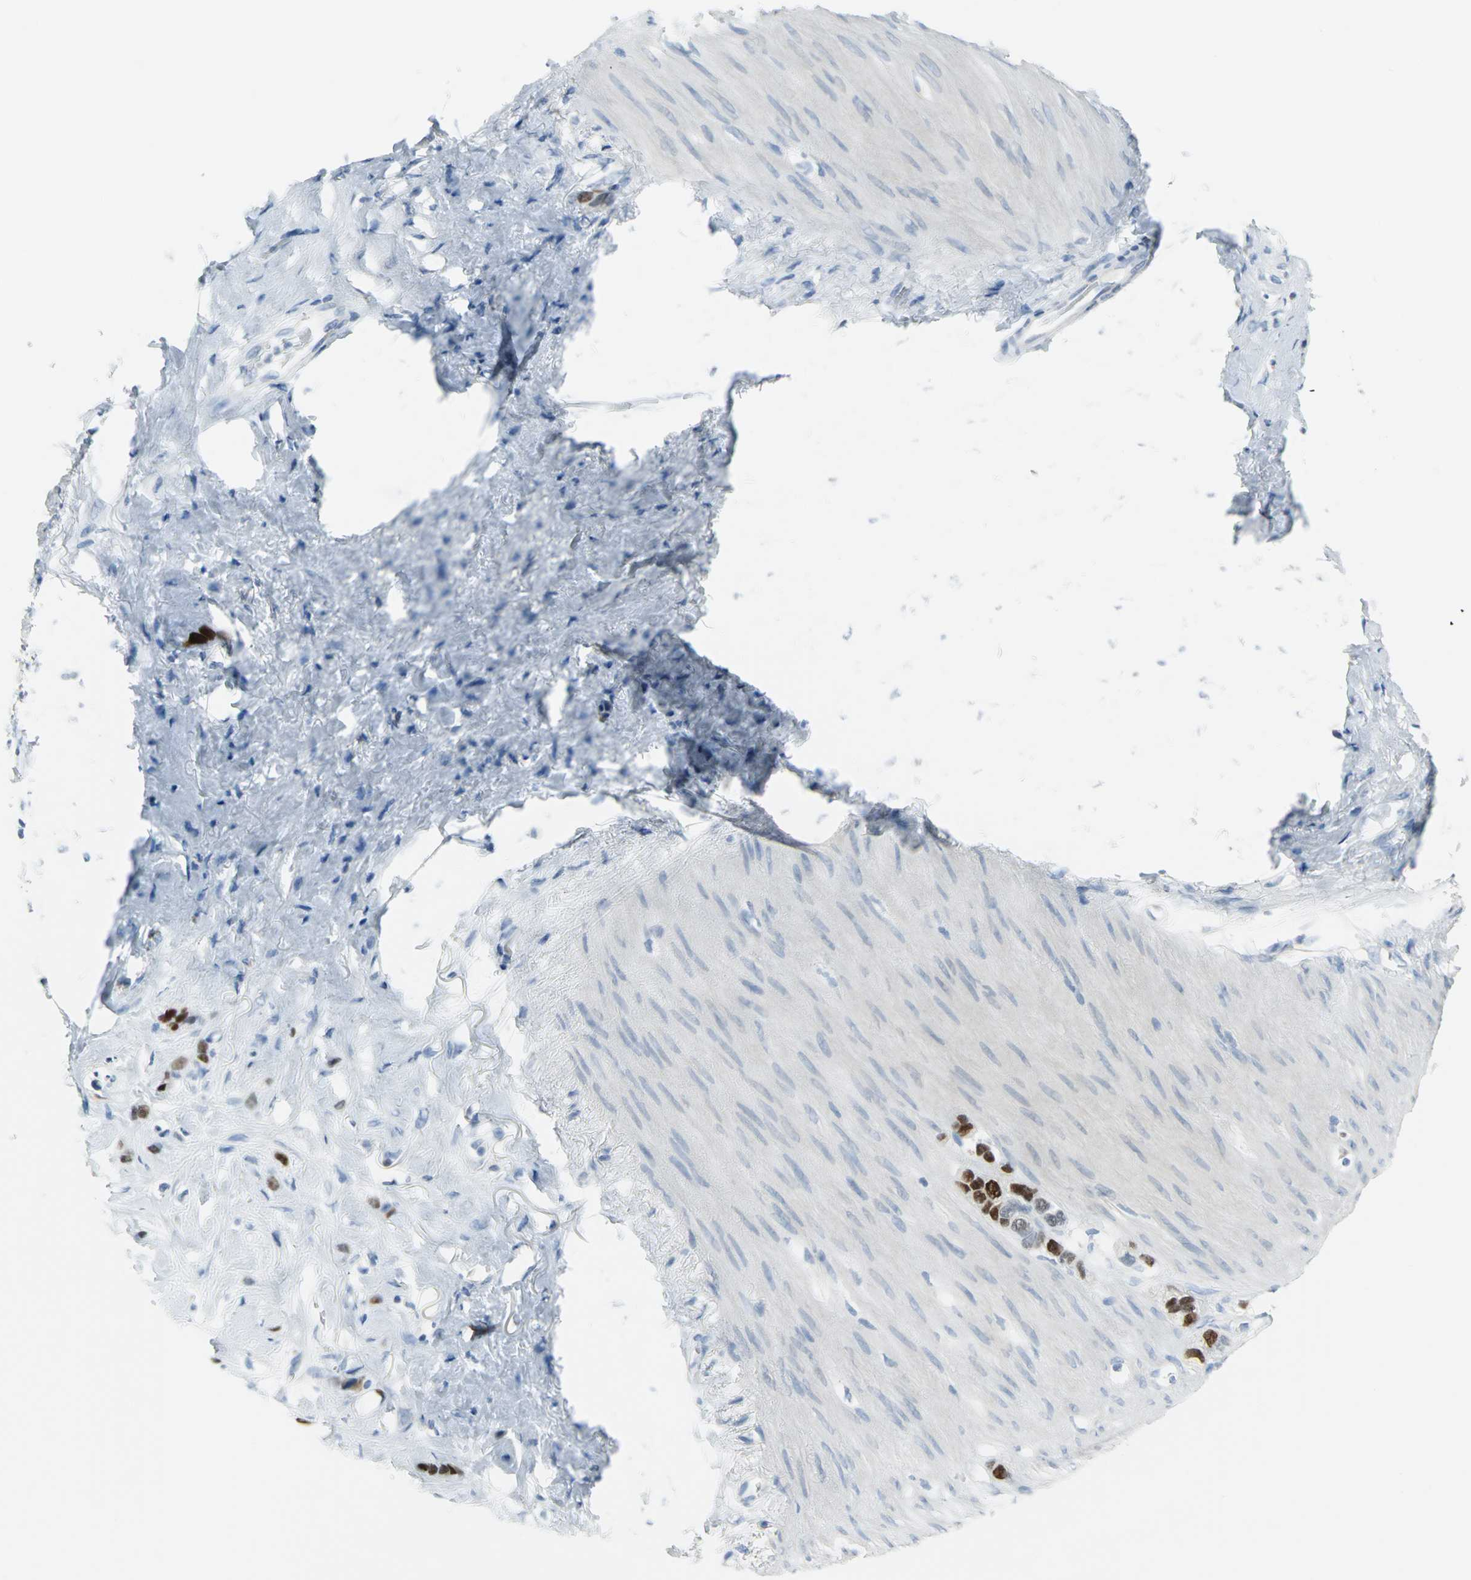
{"staining": {"intensity": "strong", "quantity": ">75%", "location": "nuclear"}, "tissue": "stomach cancer", "cell_type": "Tumor cells", "image_type": "cancer", "snomed": [{"axis": "morphology", "description": "Normal tissue, NOS"}, {"axis": "morphology", "description": "Adenocarcinoma, NOS"}, {"axis": "morphology", "description": "Adenocarcinoma, High grade"}, {"axis": "topography", "description": "Stomach, upper"}, {"axis": "topography", "description": "Stomach"}], "caption": "IHC (DAB (3,3'-diaminobenzidine)) staining of stomach cancer (adenocarcinoma) exhibits strong nuclear protein positivity in approximately >75% of tumor cells.", "gene": "MCM4", "patient": {"sex": "female", "age": 65}}